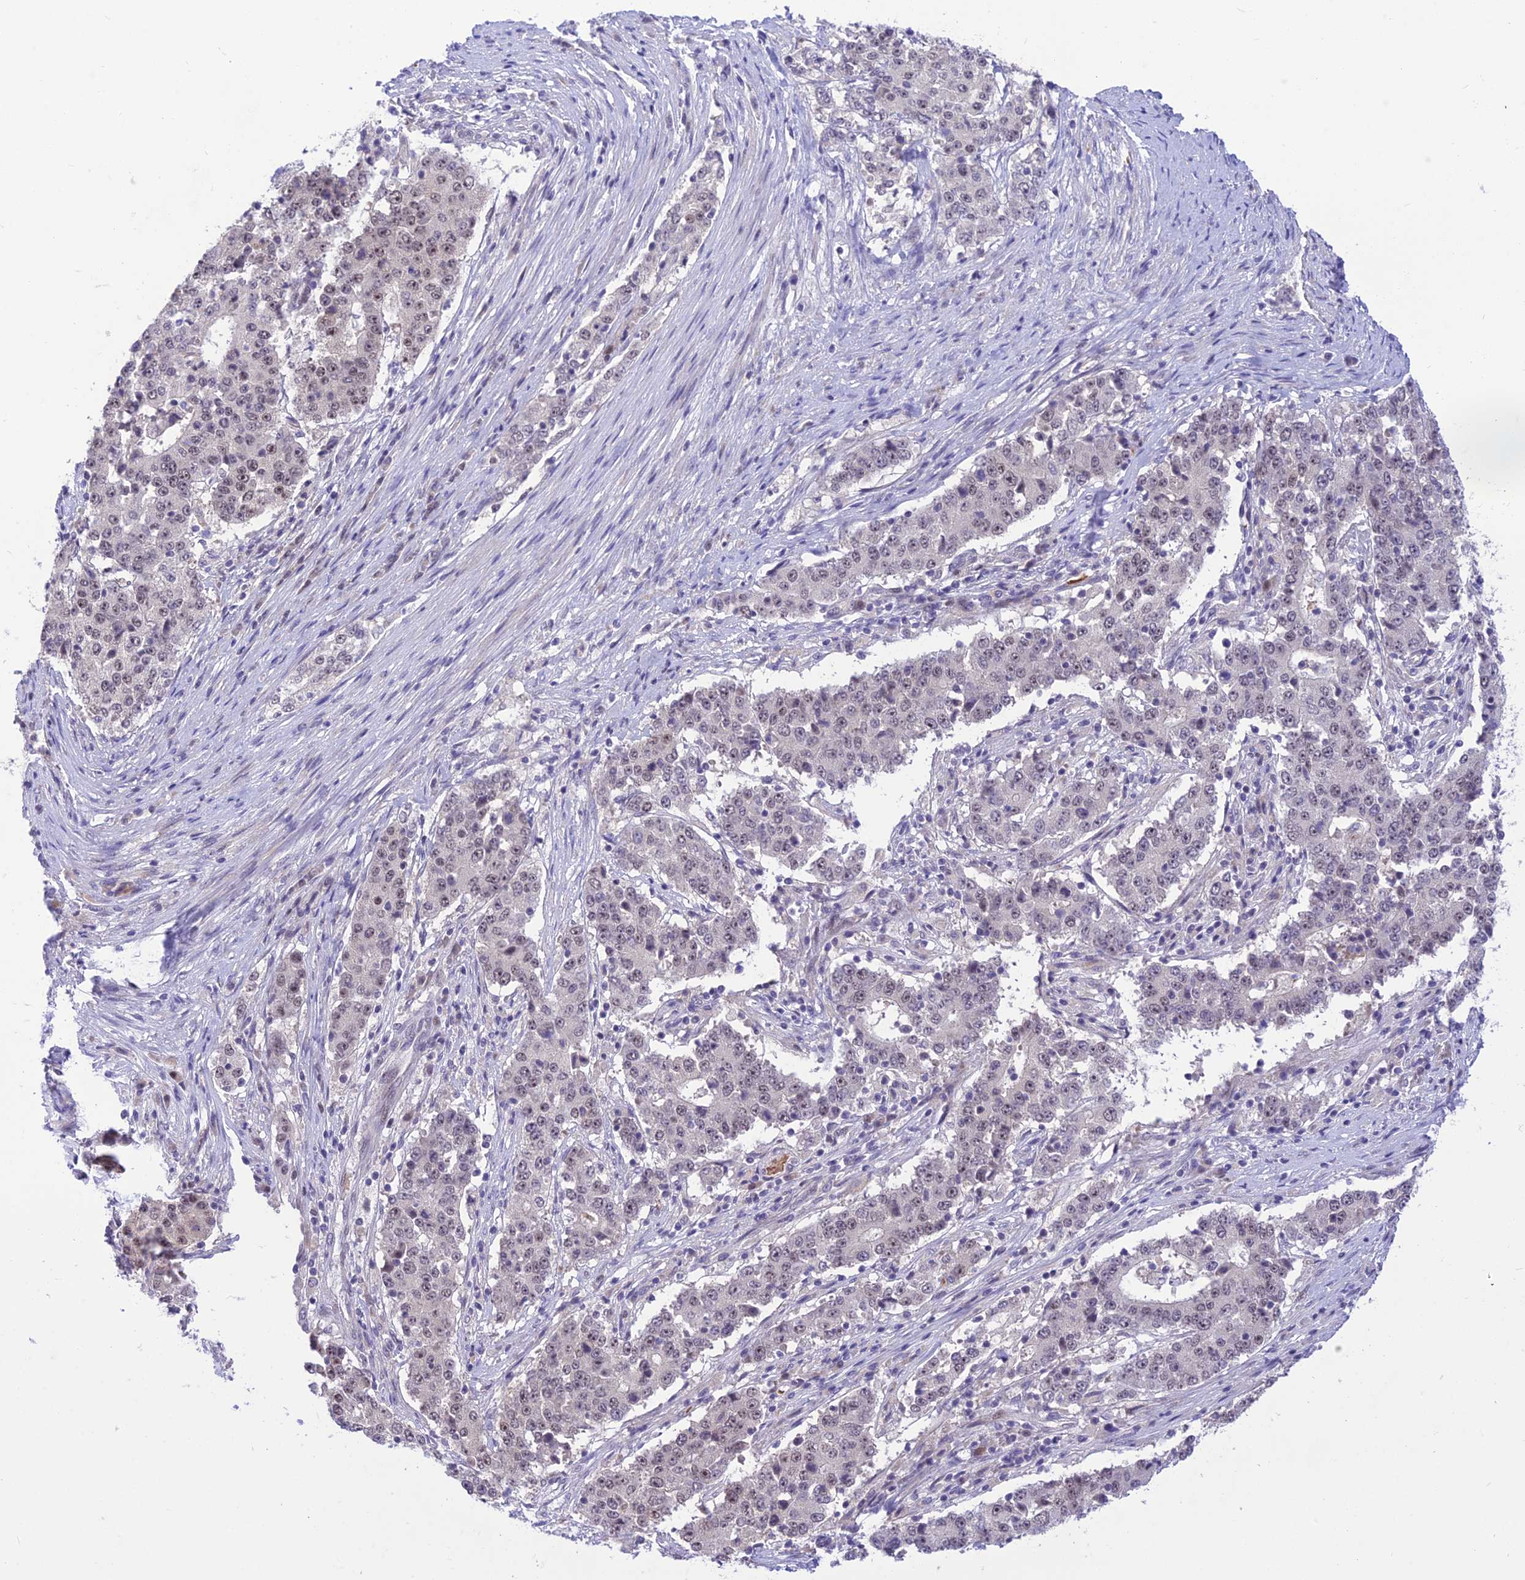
{"staining": {"intensity": "weak", "quantity": "<25%", "location": "nuclear"}, "tissue": "stomach cancer", "cell_type": "Tumor cells", "image_type": "cancer", "snomed": [{"axis": "morphology", "description": "Adenocarcinoma, NOS"}, {"axis": "topography", "description": "Stomach"}], "caption": "Tumor cells are negative for protein expression in human adenocarcinoma (stomach). (DAB immunohistochemistry (IHC) with hematoxylin counter stain).", "gene": "ASPDH", "patient": {"sex": "male", "age": 59}}